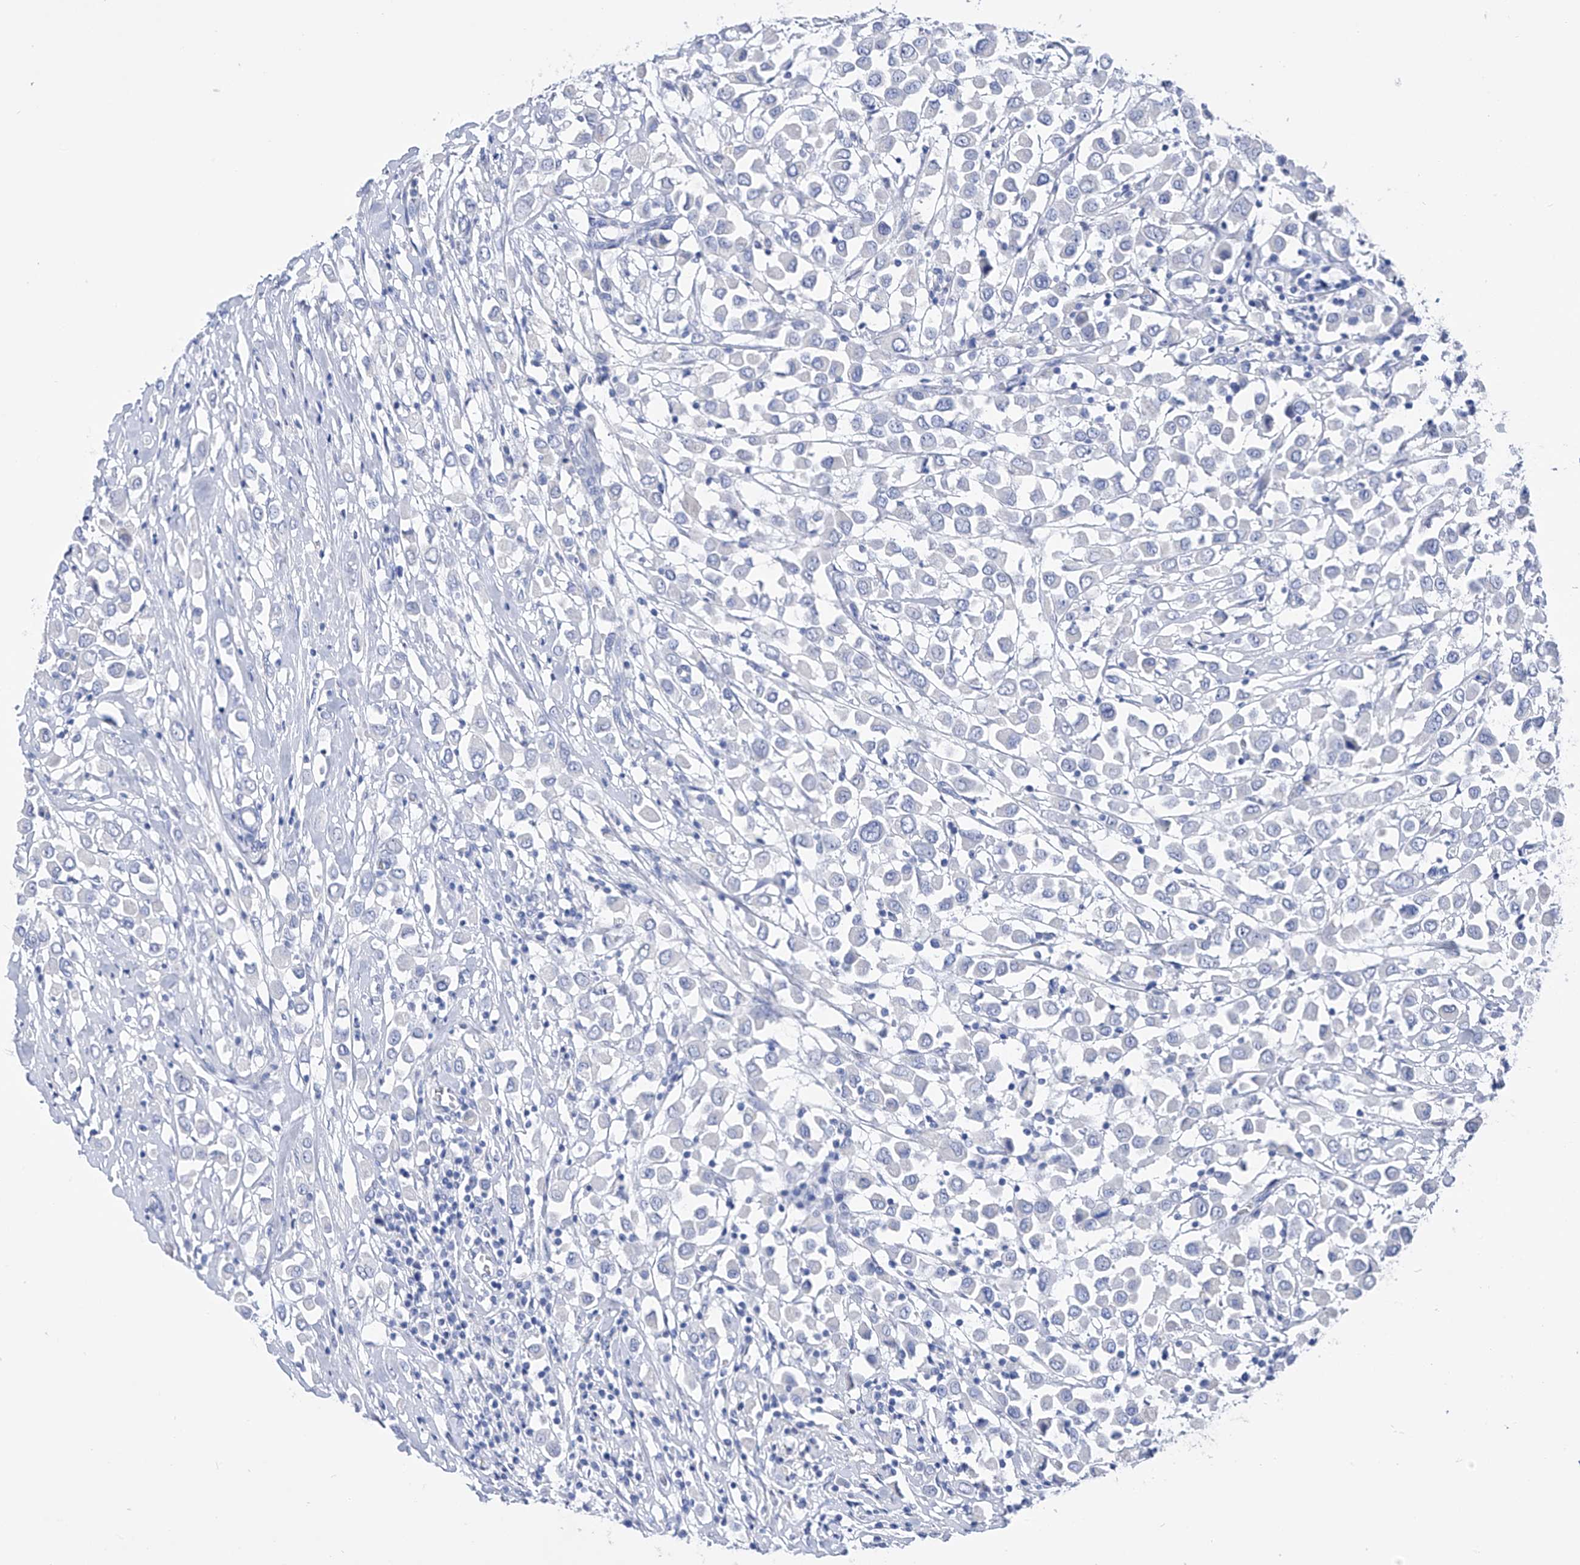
{"staining": {"intensity": "negative", "quantity": "none", "location": "none"}, "tissue": "breast cancer", "cell_type": "Tumor cells", "image_type": "cancer", "snomed": [{"axis": "morphology", "description": "Duct carcinoma"}, {"axis": "topography", "description": "Breast"}], "caption": "High power microscopy image of an immunohistochemistry (IHC) micrograph of breast intraductal carcinoma, revealing no significant positivity in tumor cells. (DAB (3,3'-diaminobenzidine) immunohistochemistry visualized using brightfield microscopy, high magnification).", "gene": "ADRA1A", "patient": {"sex": "female", "age": 61}}